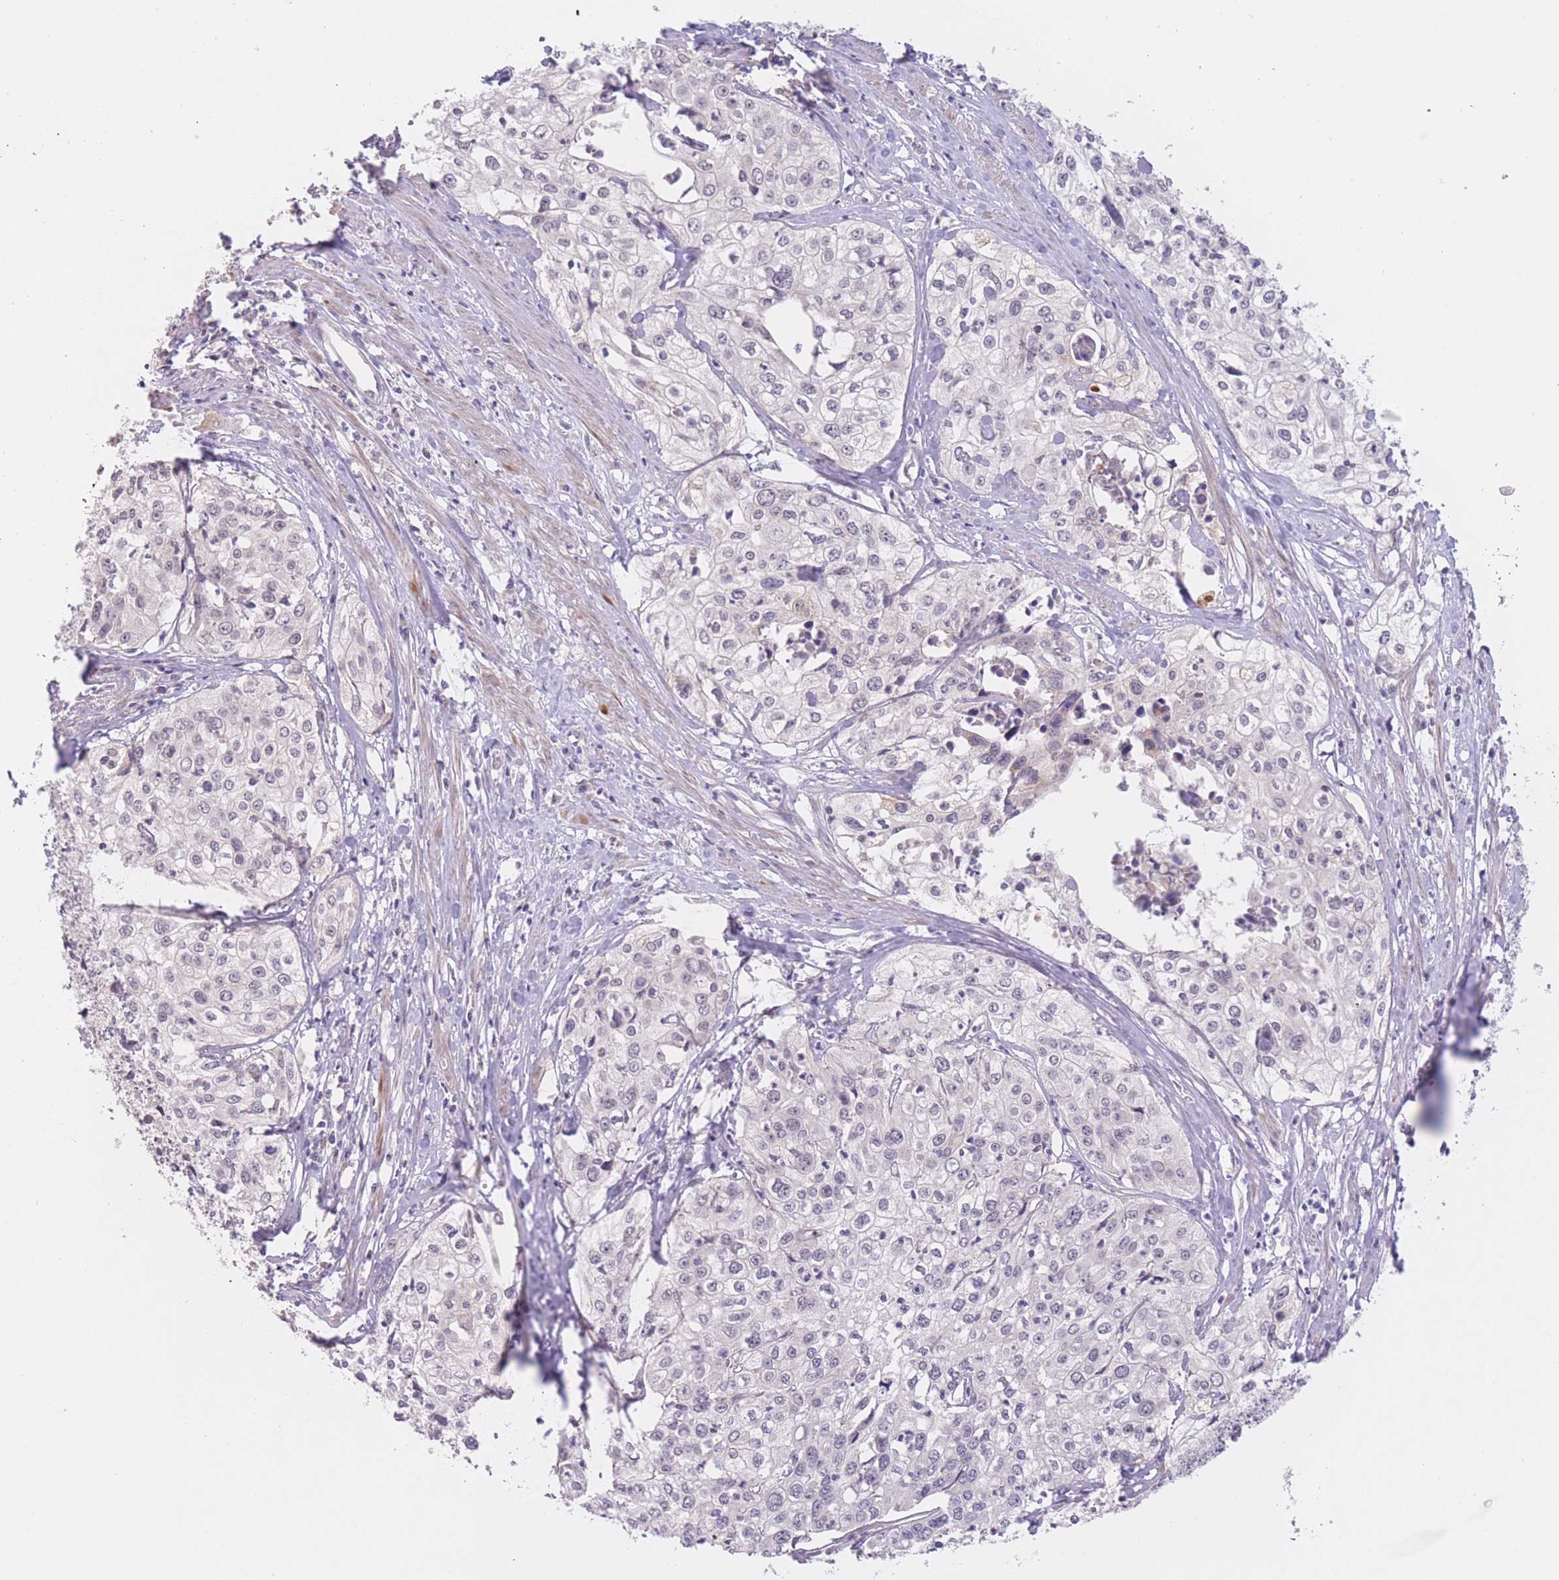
{"staining": {"intensity": "negative", "quantity": "none", "location": "none"}, "tissue": "cervical cancer", "cell_type": "Tumor cells", "image_type": "cancer", "snomed": [{"axis": "morphology", "description": "Squamous cell carcinoma, NOS"}, {"axis": "topography", "description": "Cervix"}], "caption": "Immunohistochemistry of cervical squamous cell carcinoma demonstrates no staining in tumor cells. (DAB (3,3'-diaminobenzidine) IHC visualized using brightfield microscopy, high magnification).", "gene": "FUT5", "patient": {"sex": "female", "age": 31}}